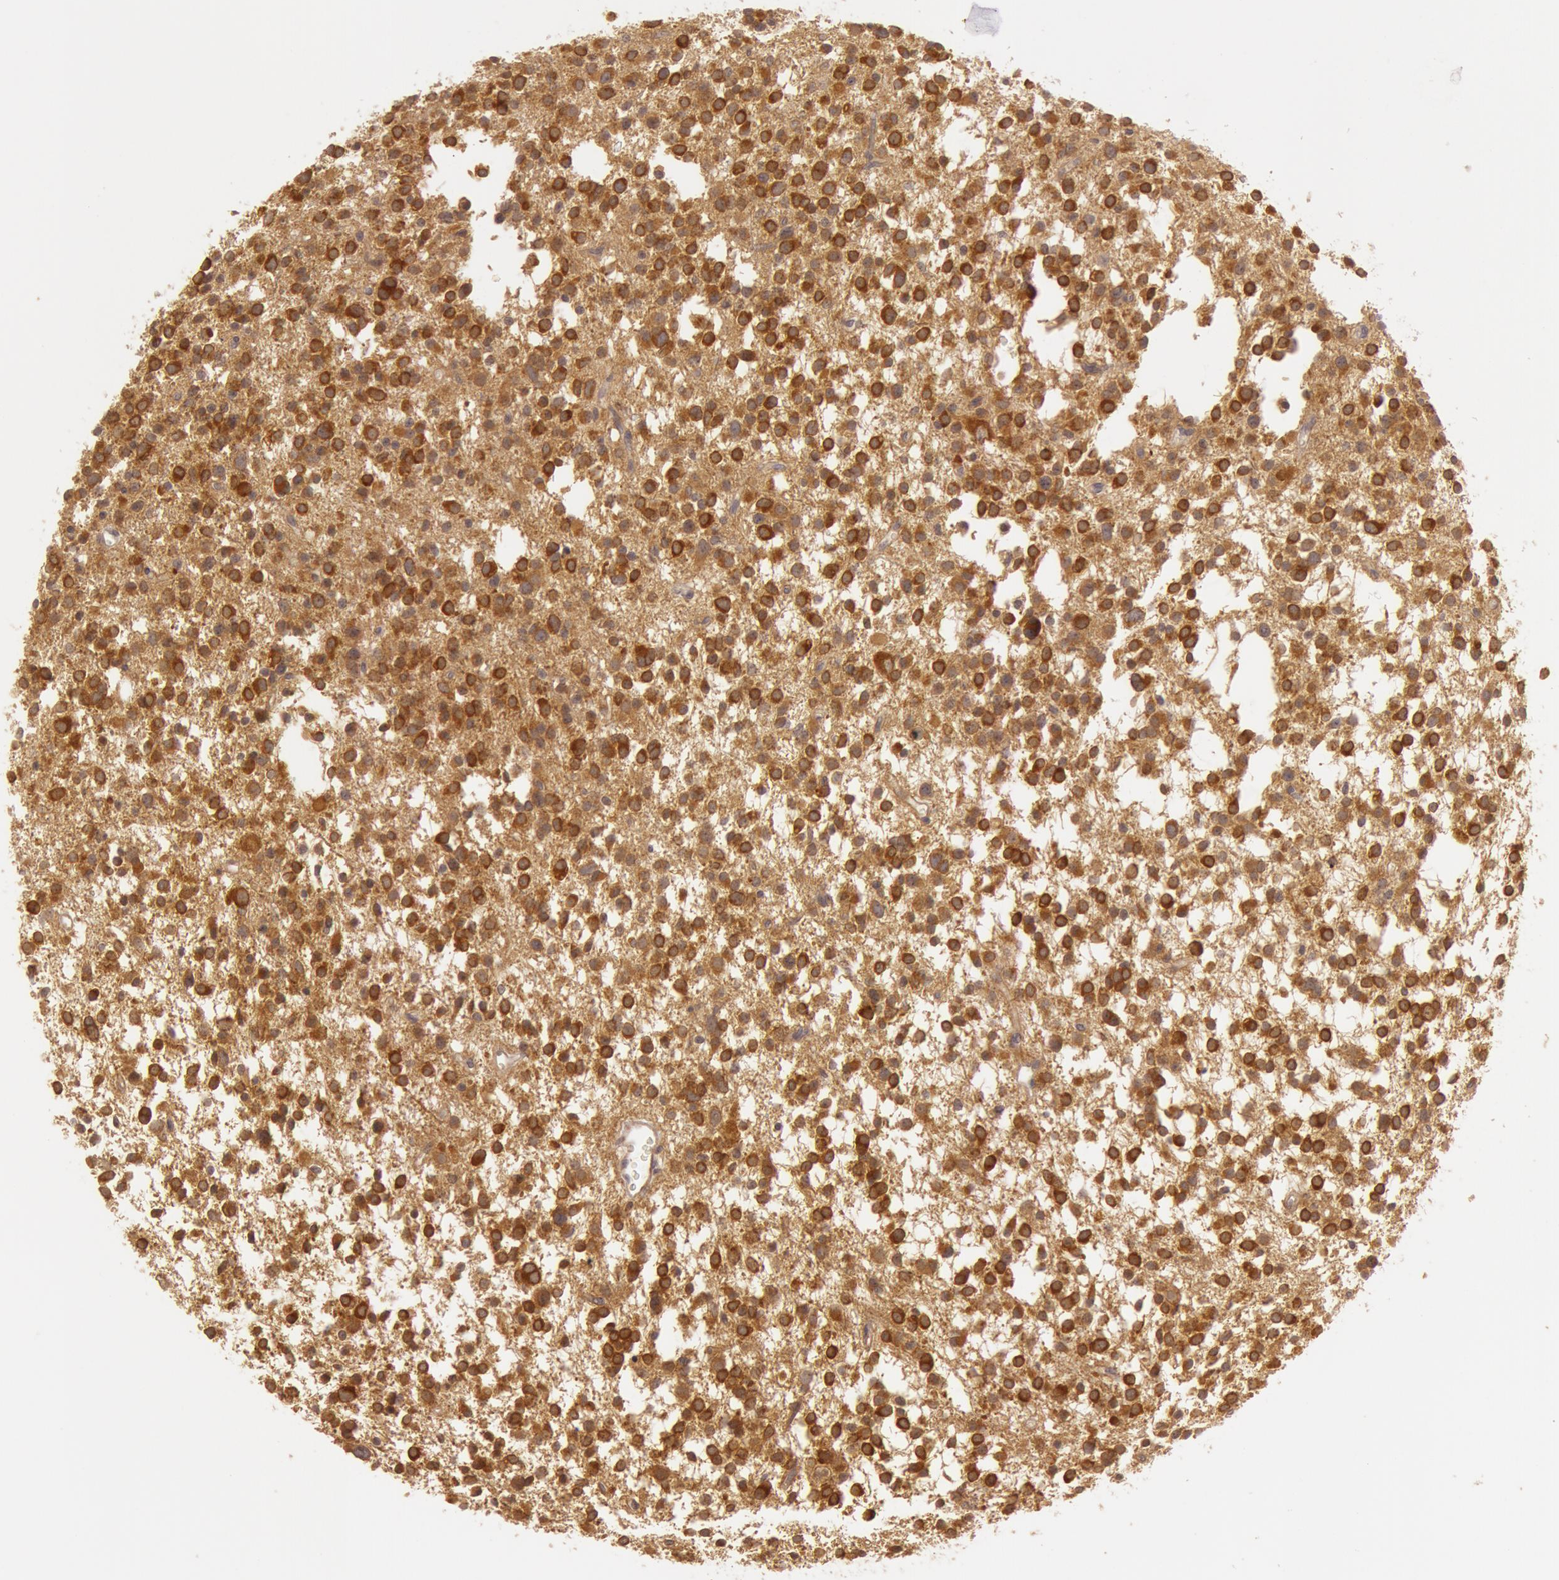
{"staining": {"intensity": "moderate", "quantity": ">75%", "location": "cytoplasmic/membranous"}, "tissue": "glioma", "cell_type": "Tumor cells", "image_type": "cancer", "snomed": [{"axis": "morphology", "description": "Glioma, malignant, Low grade"}, {"axis": "topography", "description": "Brain"}], "caption": "Immunohistochemistry (IHC) (DAB (3,3'-diaminobenzidine)) staining of human glioma reveals moderate cytoplasmic/membranous protein positivity in approximately >75% of tumor cells. (Stains: DAB (3,3'-diaminobenzidine) in brown, nuclei in blue, Microscopy: brightfield microscopy at high magnification).", "gene": "ATG2B", "patient": {"sex": "female", "age": 36}}